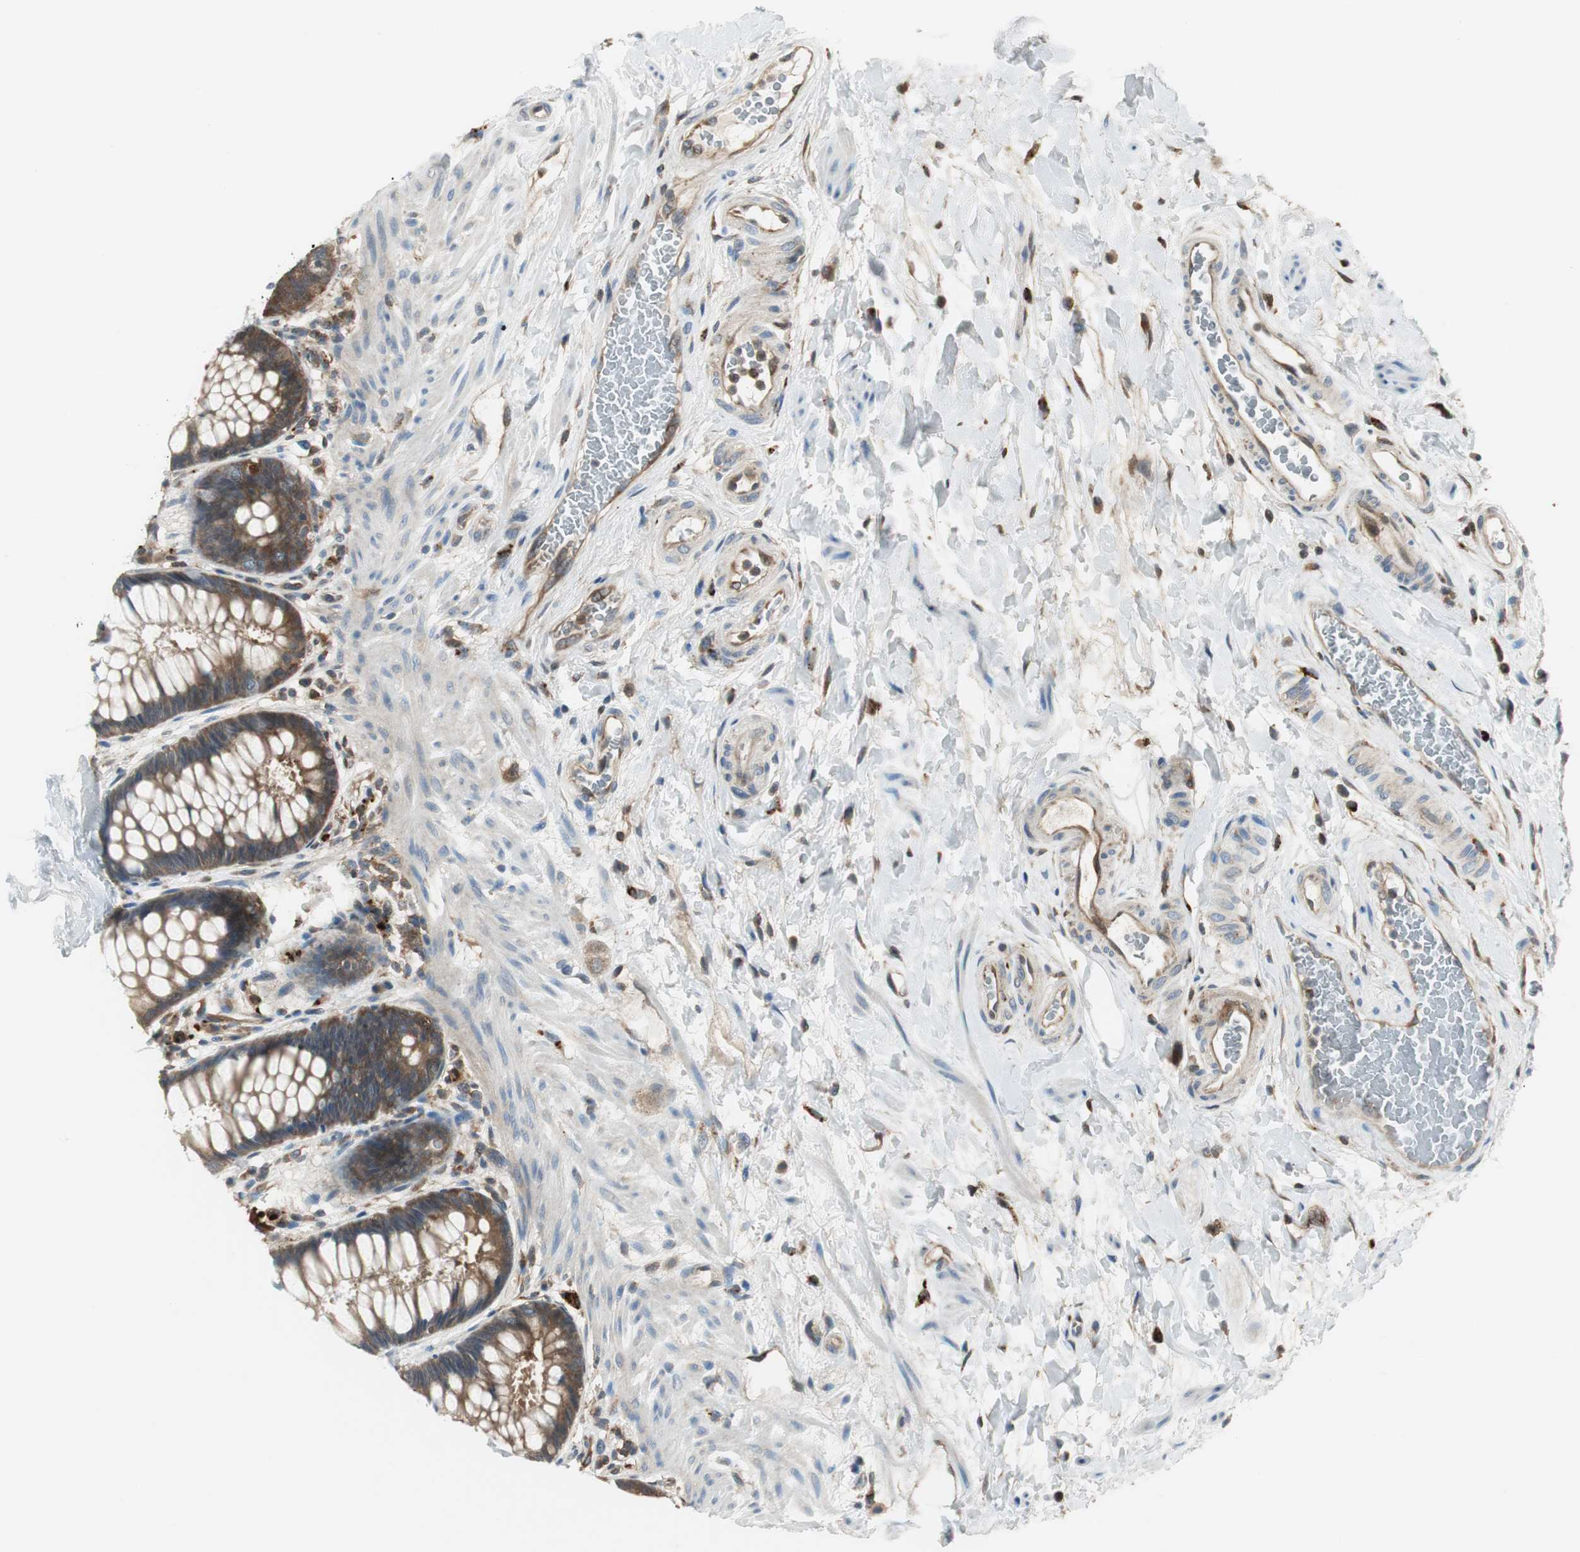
{"staining": {"intensity": "moderate", "quantity": ">75%", "location": "cytoplasmic/membranous"}, "tissue": "rectum", "cell_type": "Glandular cells", "image_type": "normal", "snomed": [{"axis": "morphology", "description": "Normal tissue, NOS"}, {"axis": "topography", "description": "Rectum"}], "caption": "The image demonstrates immunohistochemical staining of benign rectum. There is moderate cytoplasmic/membranous expression is seen in approximately >75% of glandular cells. (Stains: DAB (3,3'-diaminobenzidine) in brown, nuclei in blue, Microscopy: brightfield microscopy at high magnification).", "gene": "NCK1", "patient": {"sex": "female", "age": 46}}